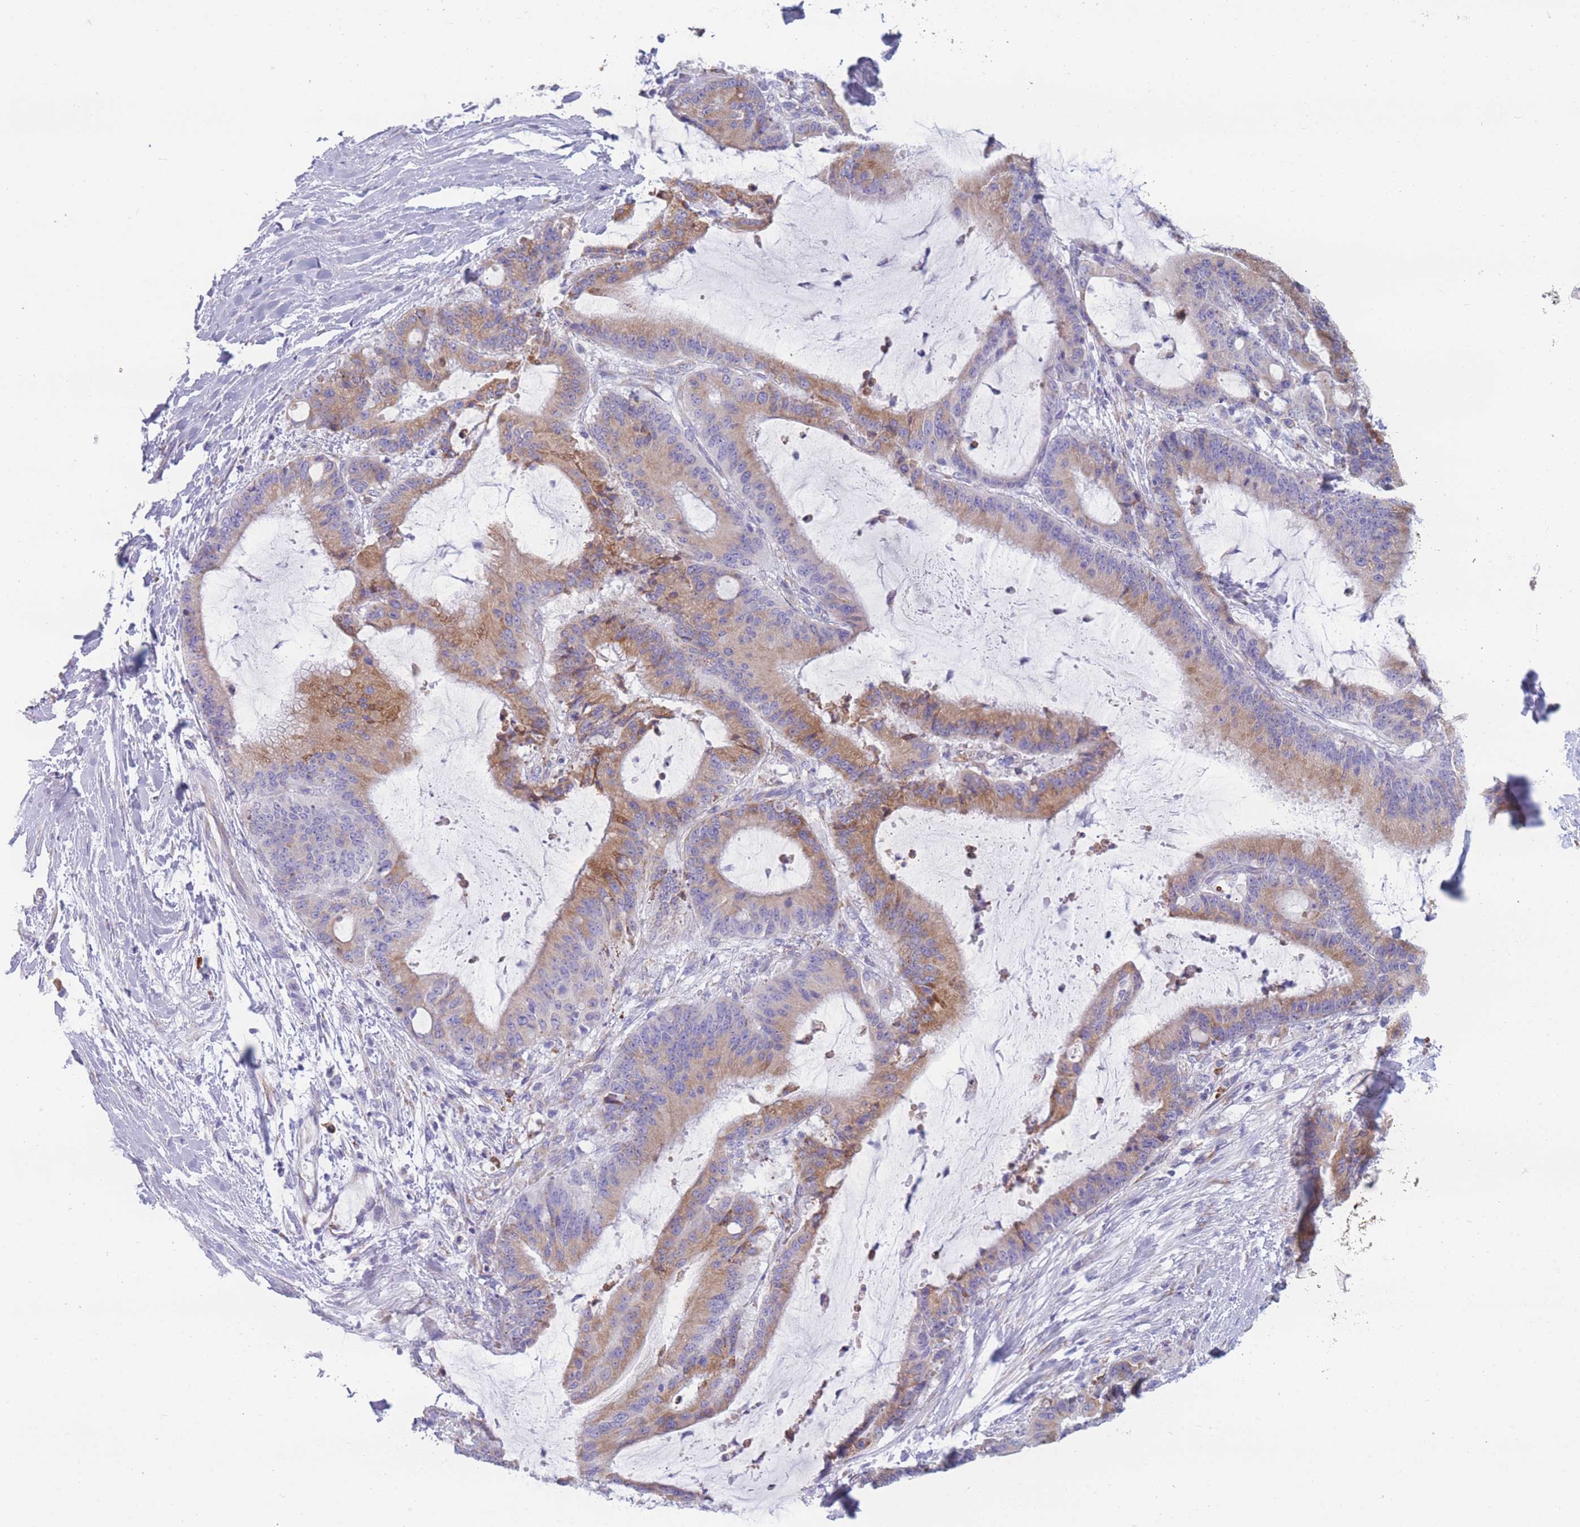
{"staining": {"intensity": "moderate", "quantity": "25%-75%", "location": "cytoplasmic/membranous"}, "tissue": "liver cancer", "cell_type": "Tumor cells", "image_type": "cancer", "snomed": [{"axis": "morphology", "description": "Normal tissue, NOS"}, {"axis": "morphology", "description": "Cholangiocarcinoma"}, {"axis": "topography", "description": "Liver"}, {"axis": "topography", "description": "Peripheral nerve tissue"}], "caption": "Brown immunohistochemical staining in cholangiocarcinoma (liver) exhibits moderate cytoplasmic/membranous staining in approximately 25%-75% of tumor cells.", "gene": "XKR8", "patient": {"sex": "female", "age": 73}}